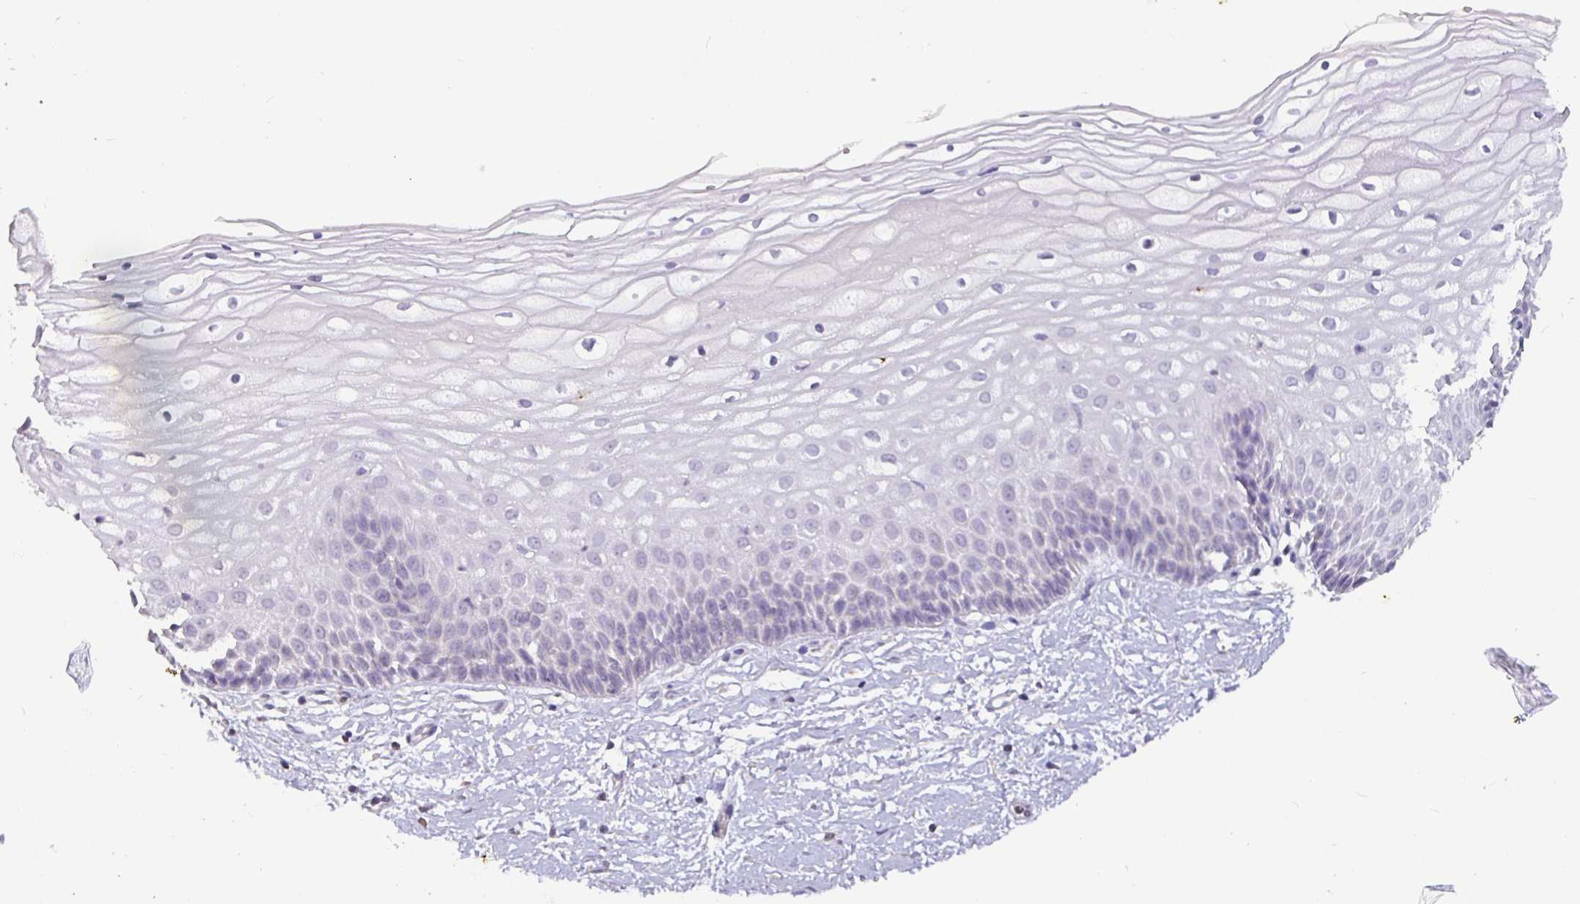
{"staining": {"intensity": "negative", "quantity": "none", "location": "none"}, "tissue": "cervix", "cell_type": "Glandular cells", "image_type": "normal", "snomed": [{"axis": "morphology", "description": "Normal tissue, NOS"}, {"axis": "topography", "description": "Cervix"}], "caption": "Image shows no significant protein expression in glandular cells of normal cervix. (Immunohistochemistry, brightfield microscopy, high magnification).", "gene": "SHISA4", "patient": {"sex": "female", "age": 36}}